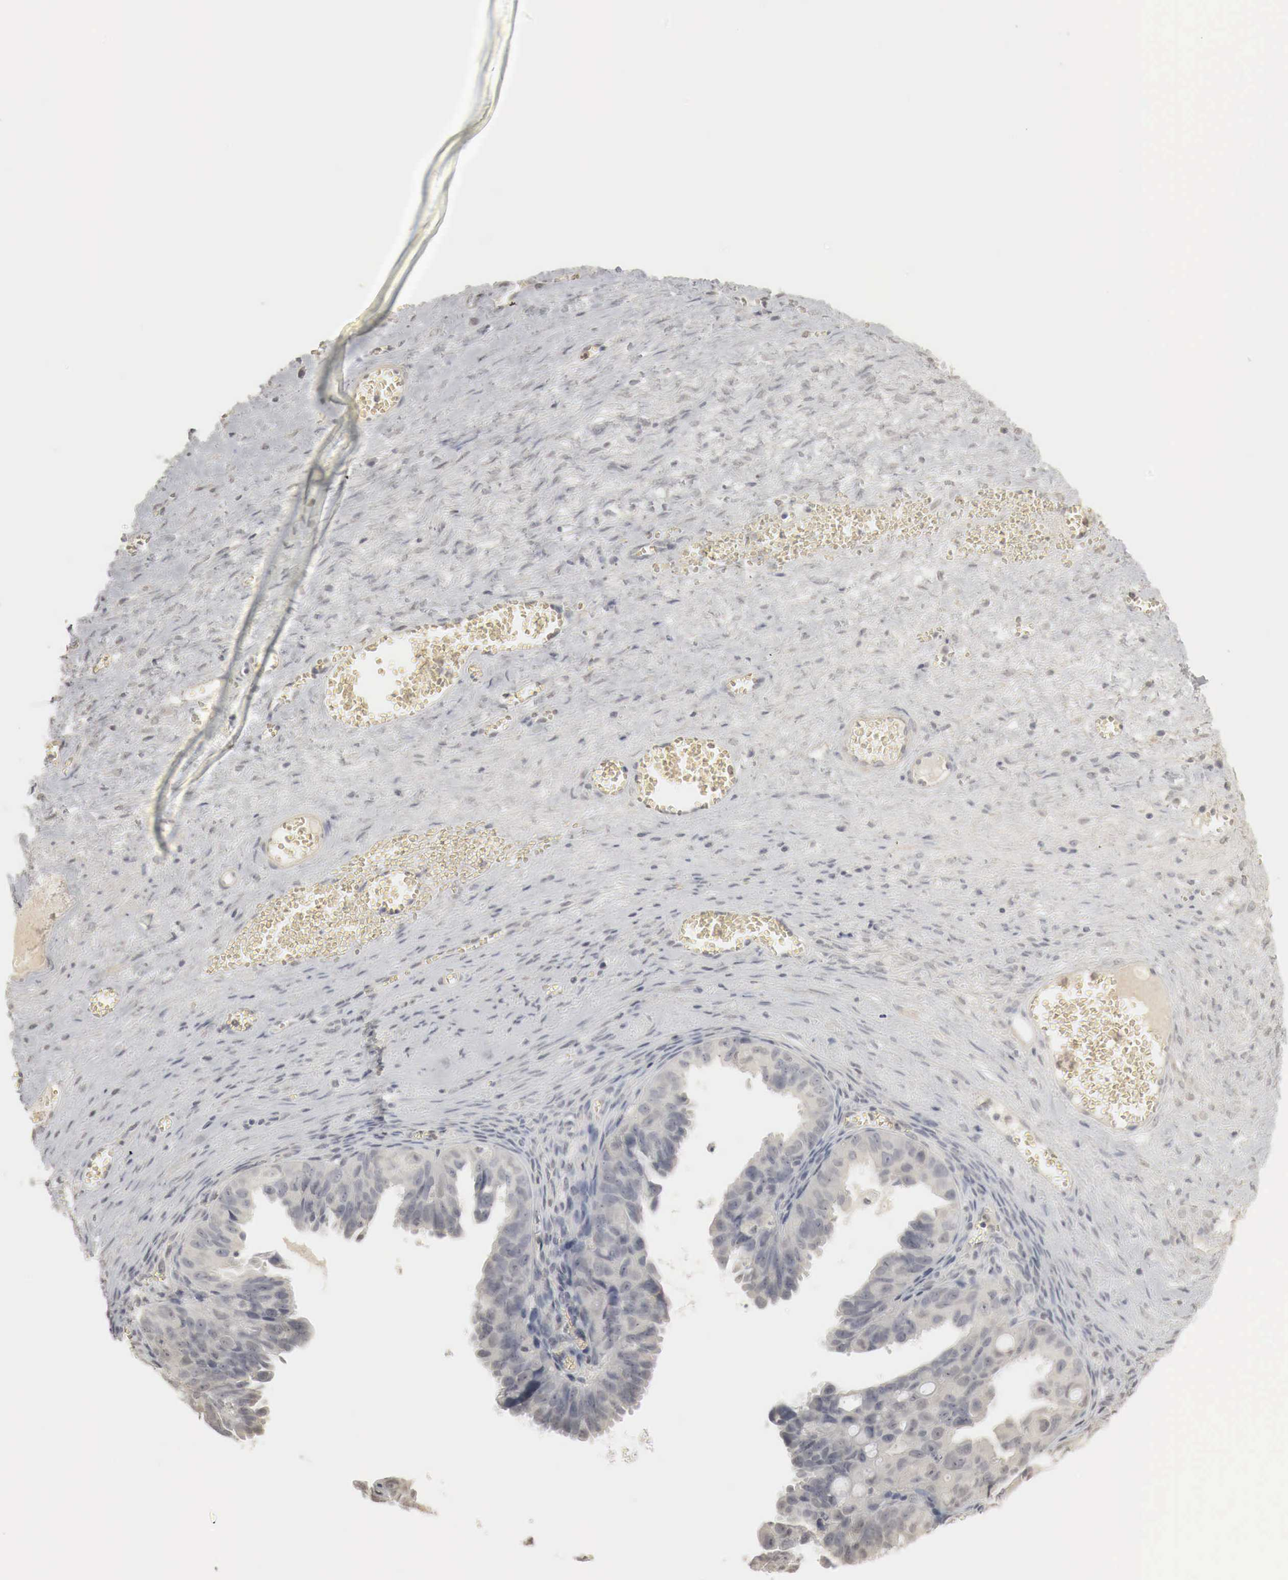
{"staining": {"intensity": "negative", "quantity": "none", "location": "none"}, "tissue": "ovarian cancer", "cell_type": "Tumor cells", "image_type": "cancer", "snomed": [{"axis": "morphology", "description": "Carcinoma, endometroid"}, {"axis": "topography", "description": "Ovary"}], "caption": "Photomicrograph shows no significant protein staining in tumor cells of ovarian cancer. (DAB immunohistochemistry, high magnification).", "gene": "ERBB4", "patient": {"sex": "female", "age": 85}}